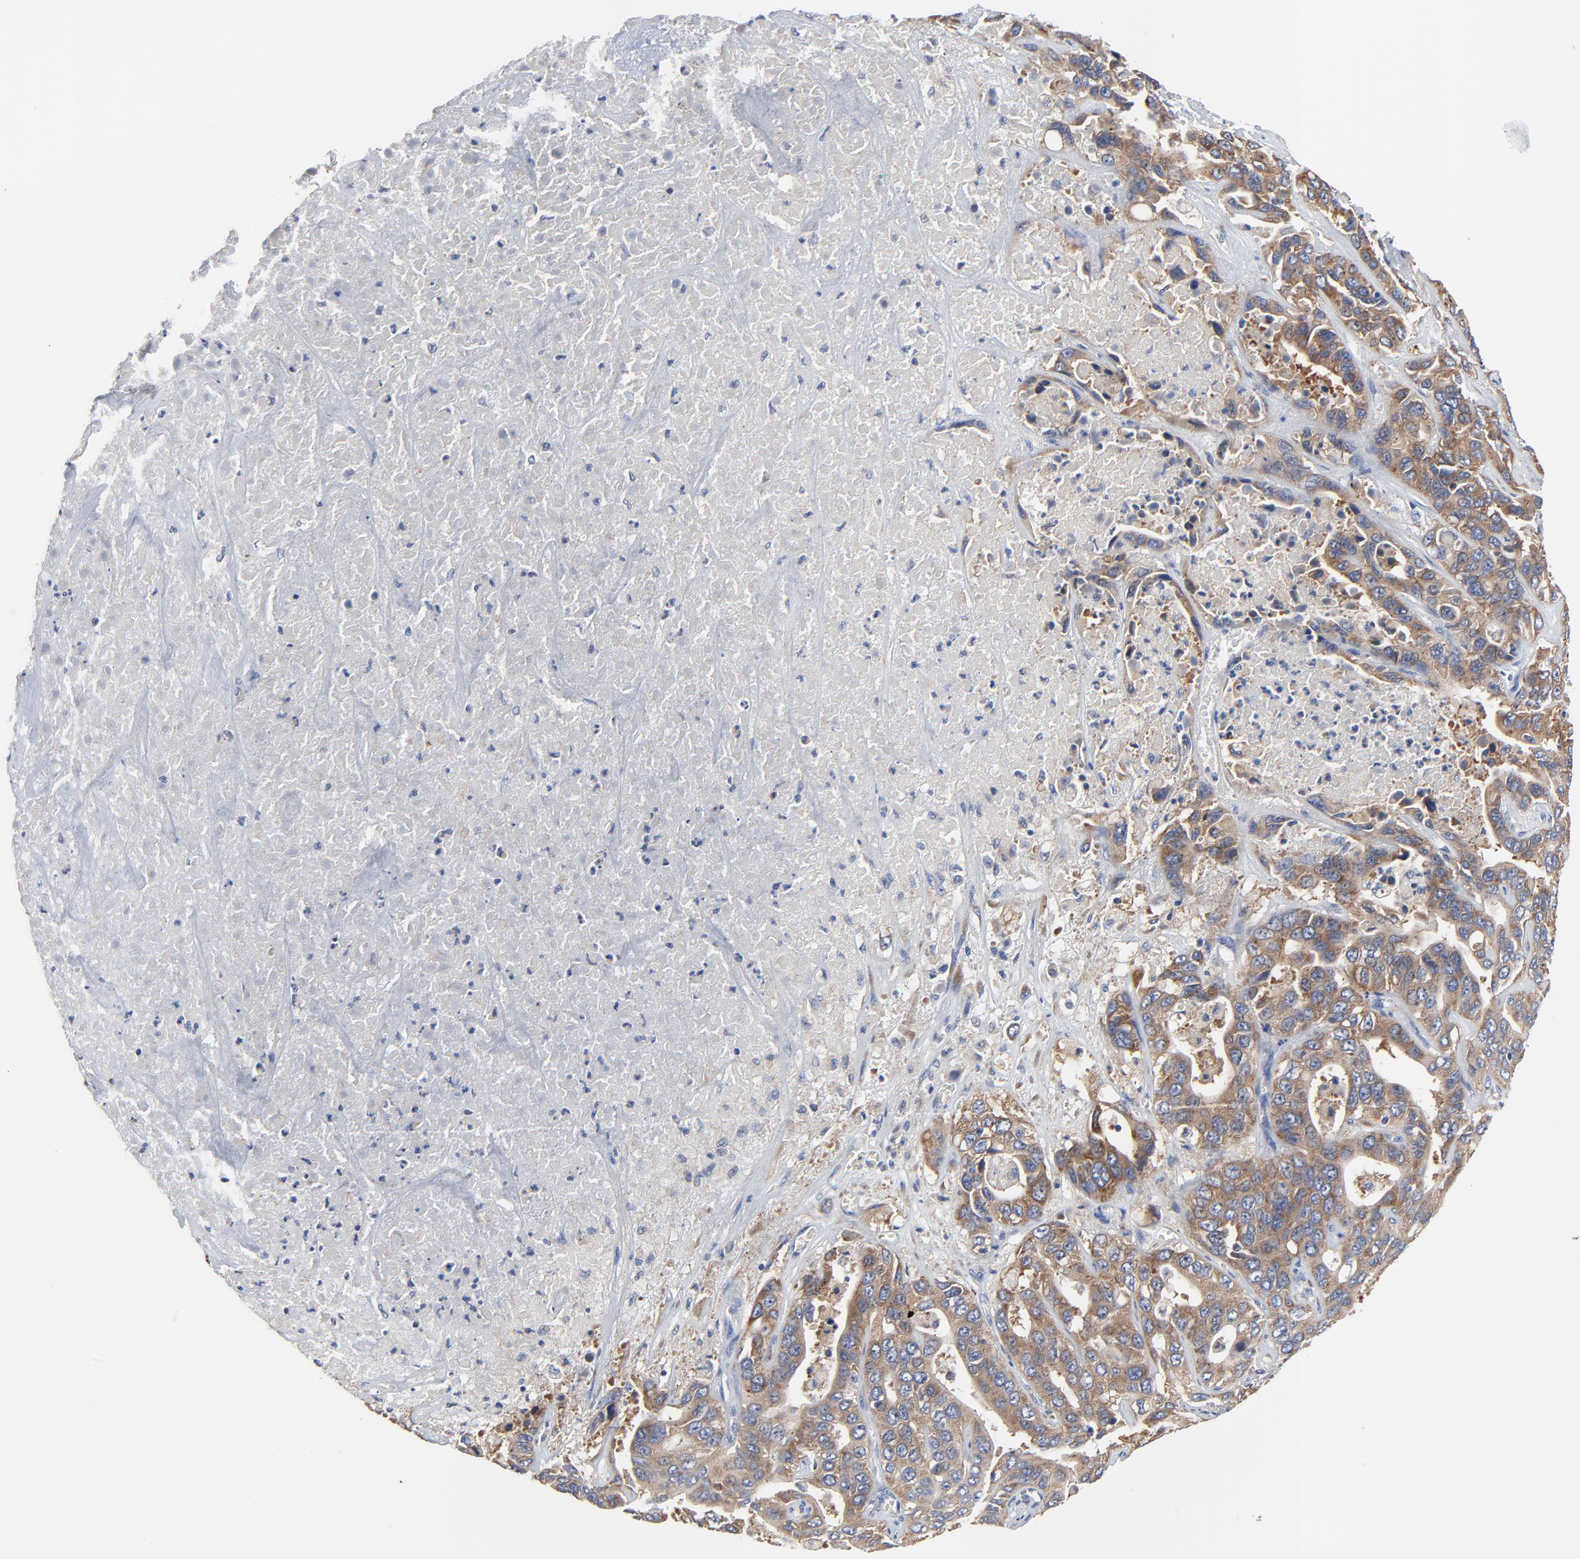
{"staining": {"intensity": "strong", "quantity": ">75%", "location": "cytoplasmic/membranous"}, "tissue": "liver cancer", "cell_type": "Tumor cells", "image_type": "cancer", "snomed": [{"axis": "morphology", "description": "Cholangiocarcinoma"}, {"axis": "topography", "description": "Liver"}], "caption": "Immunohistochemical staining of human liver cancer displays high levels of strong cytoplasmic/membranous expression in approximately >75% of tumor cells.", "gene": "VAV2", "patient": {"sex": "female", "age": 52}}